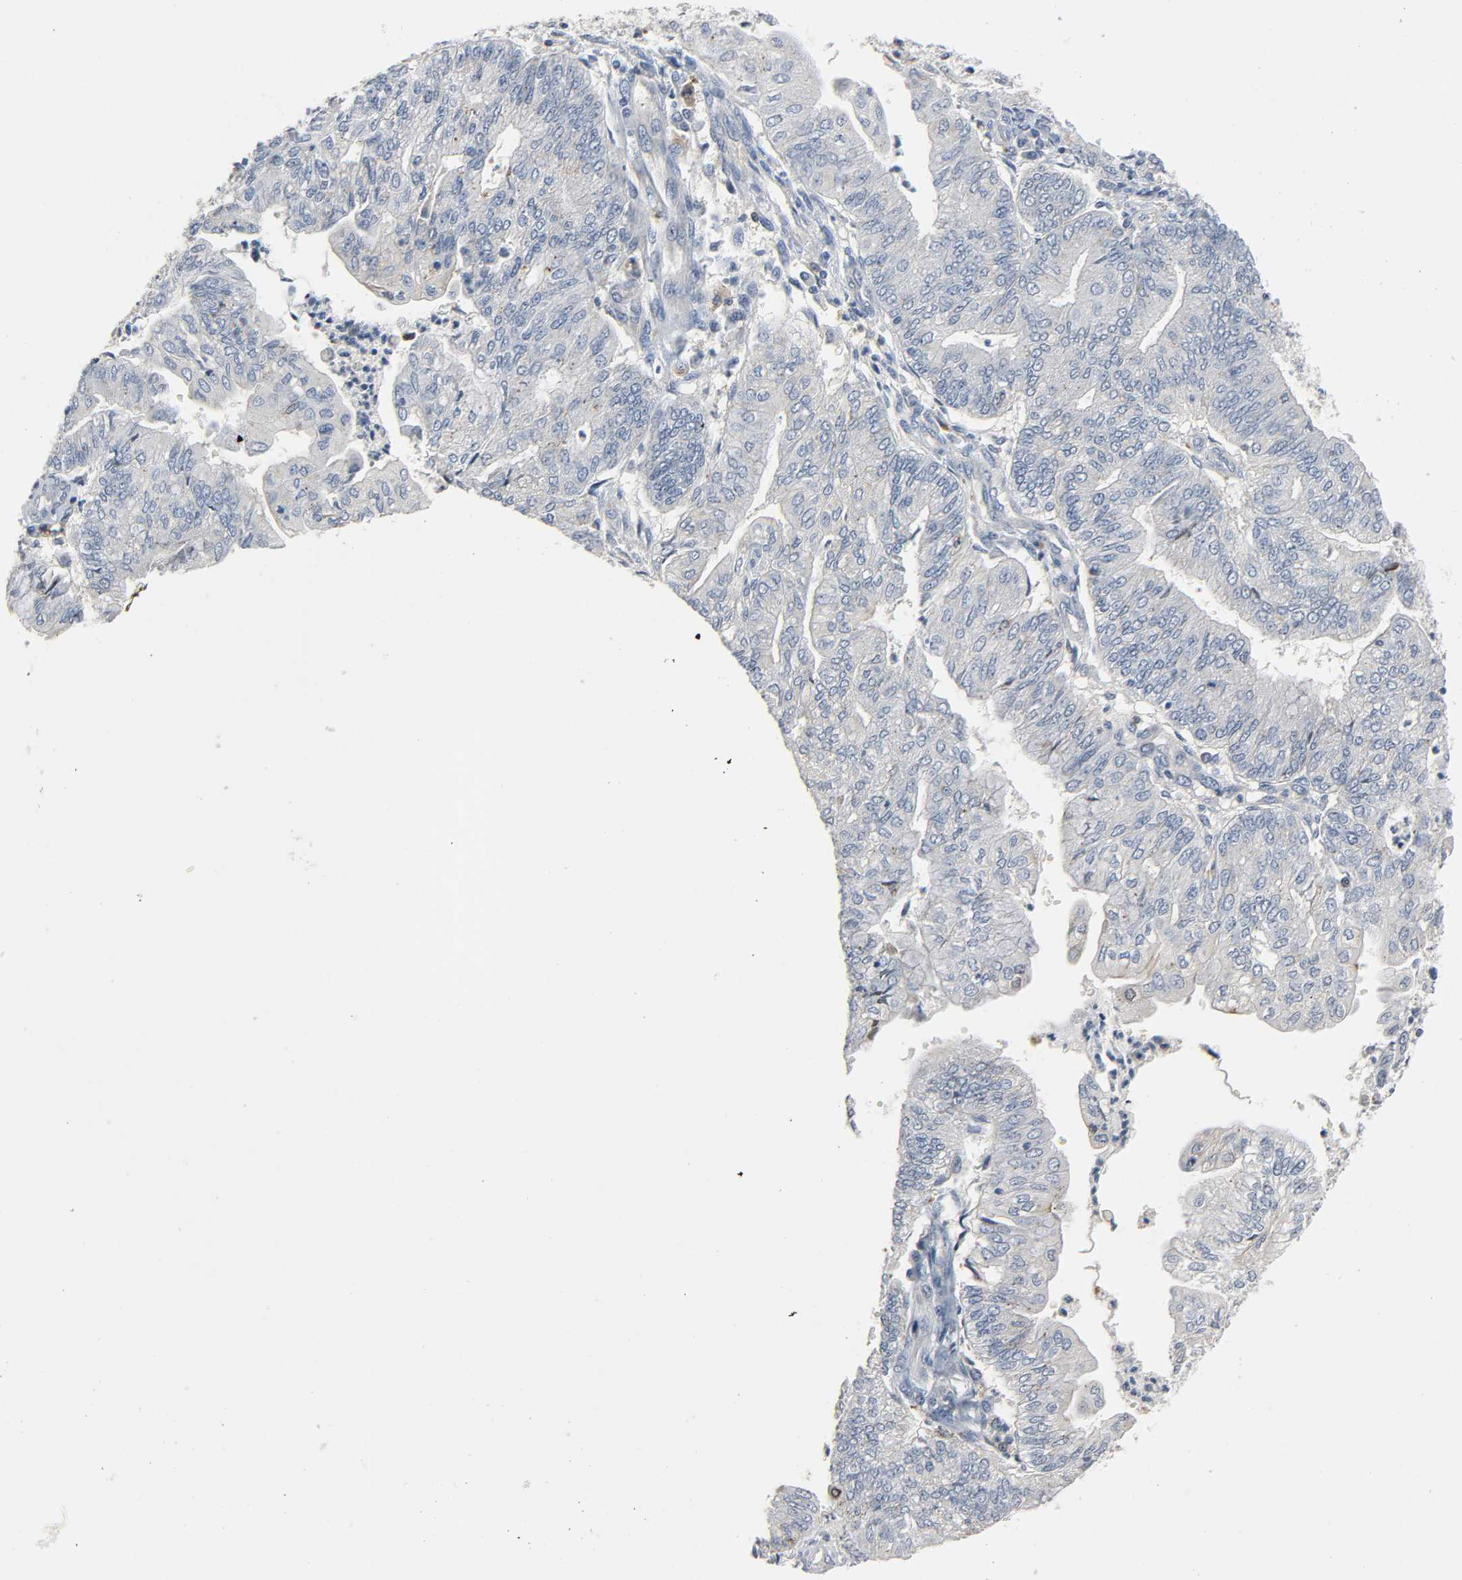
{"staining": {"intensity": "weak", "quantity": "<25%", "location": "cytoplasmic/membranous"}, "tissue": "endometrial cancer", "cell_type": "Tumor cells", "image_type": "cancer", "snomed": [{"axis": "morphology", "description": "Adenocarcinoma, NOS"}, {"axis": "topography", "description": "Endometrium"}], "caption": "The photomicrograph demonstrates no staining of tumor cells in endometrial cancer (adenocarcinoma).", "gene": "CD4", "patient": {"sex": "female", "age": 59}}